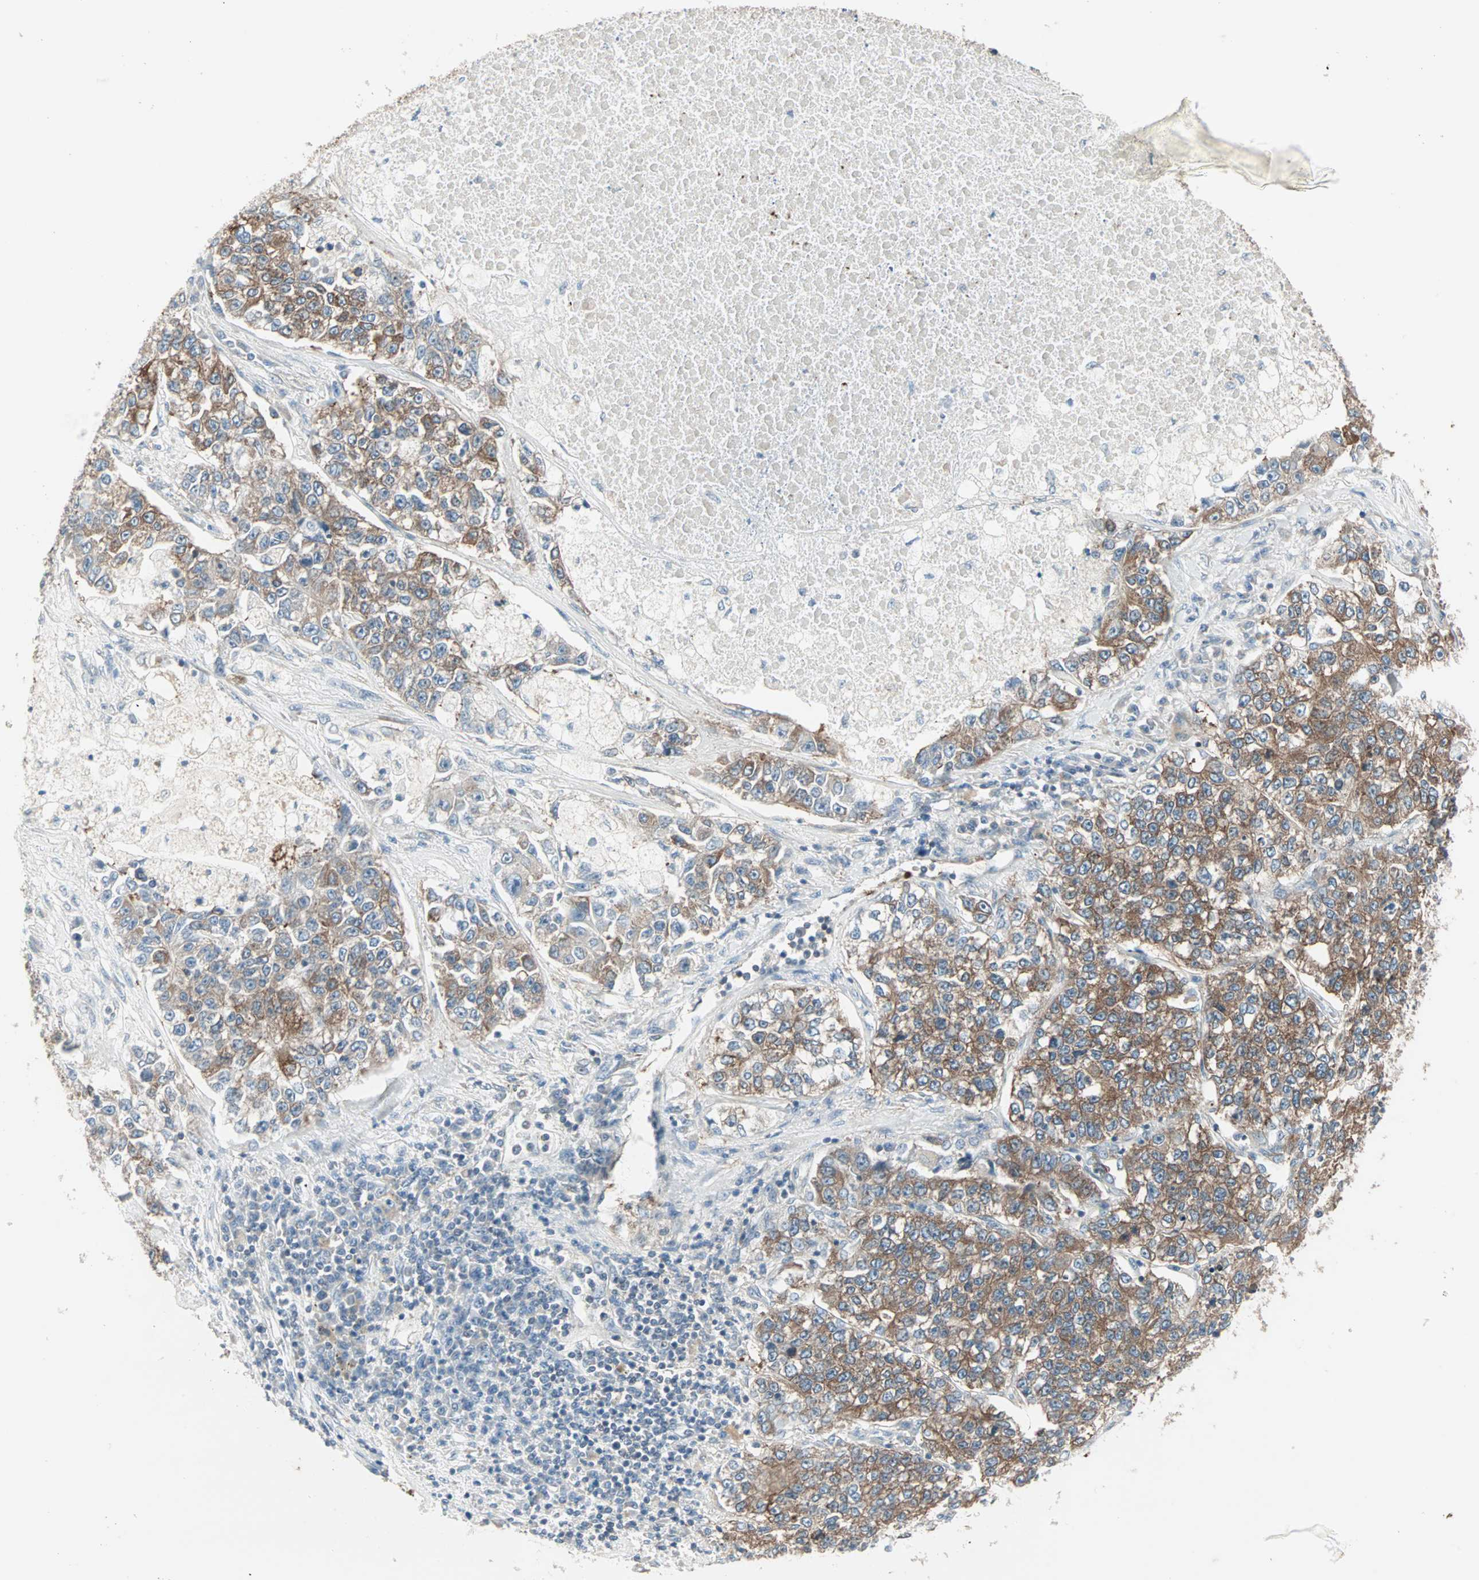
{"staining": {"intensity": "strong", "quantity": ">75%", "location": "cytoplasmic/membranous"}, "tissue": "lung cancer", "cell_type": "Tumor cells", "image_type": "cancer", "snomed": [{"axis": "morphology", "description": "Adenocarcinoma, NOS"}, {"axis": "topography", "description": "Lung"}], "caption": "Immunohistochemistry of human adenocarcinoma (lung) exhibits high levels of strong cytoplasmic/membranous positivity in about >75% of tumor cells.", "gene": "ZFP36", "patient": {"sex": "male", "age": 49}}